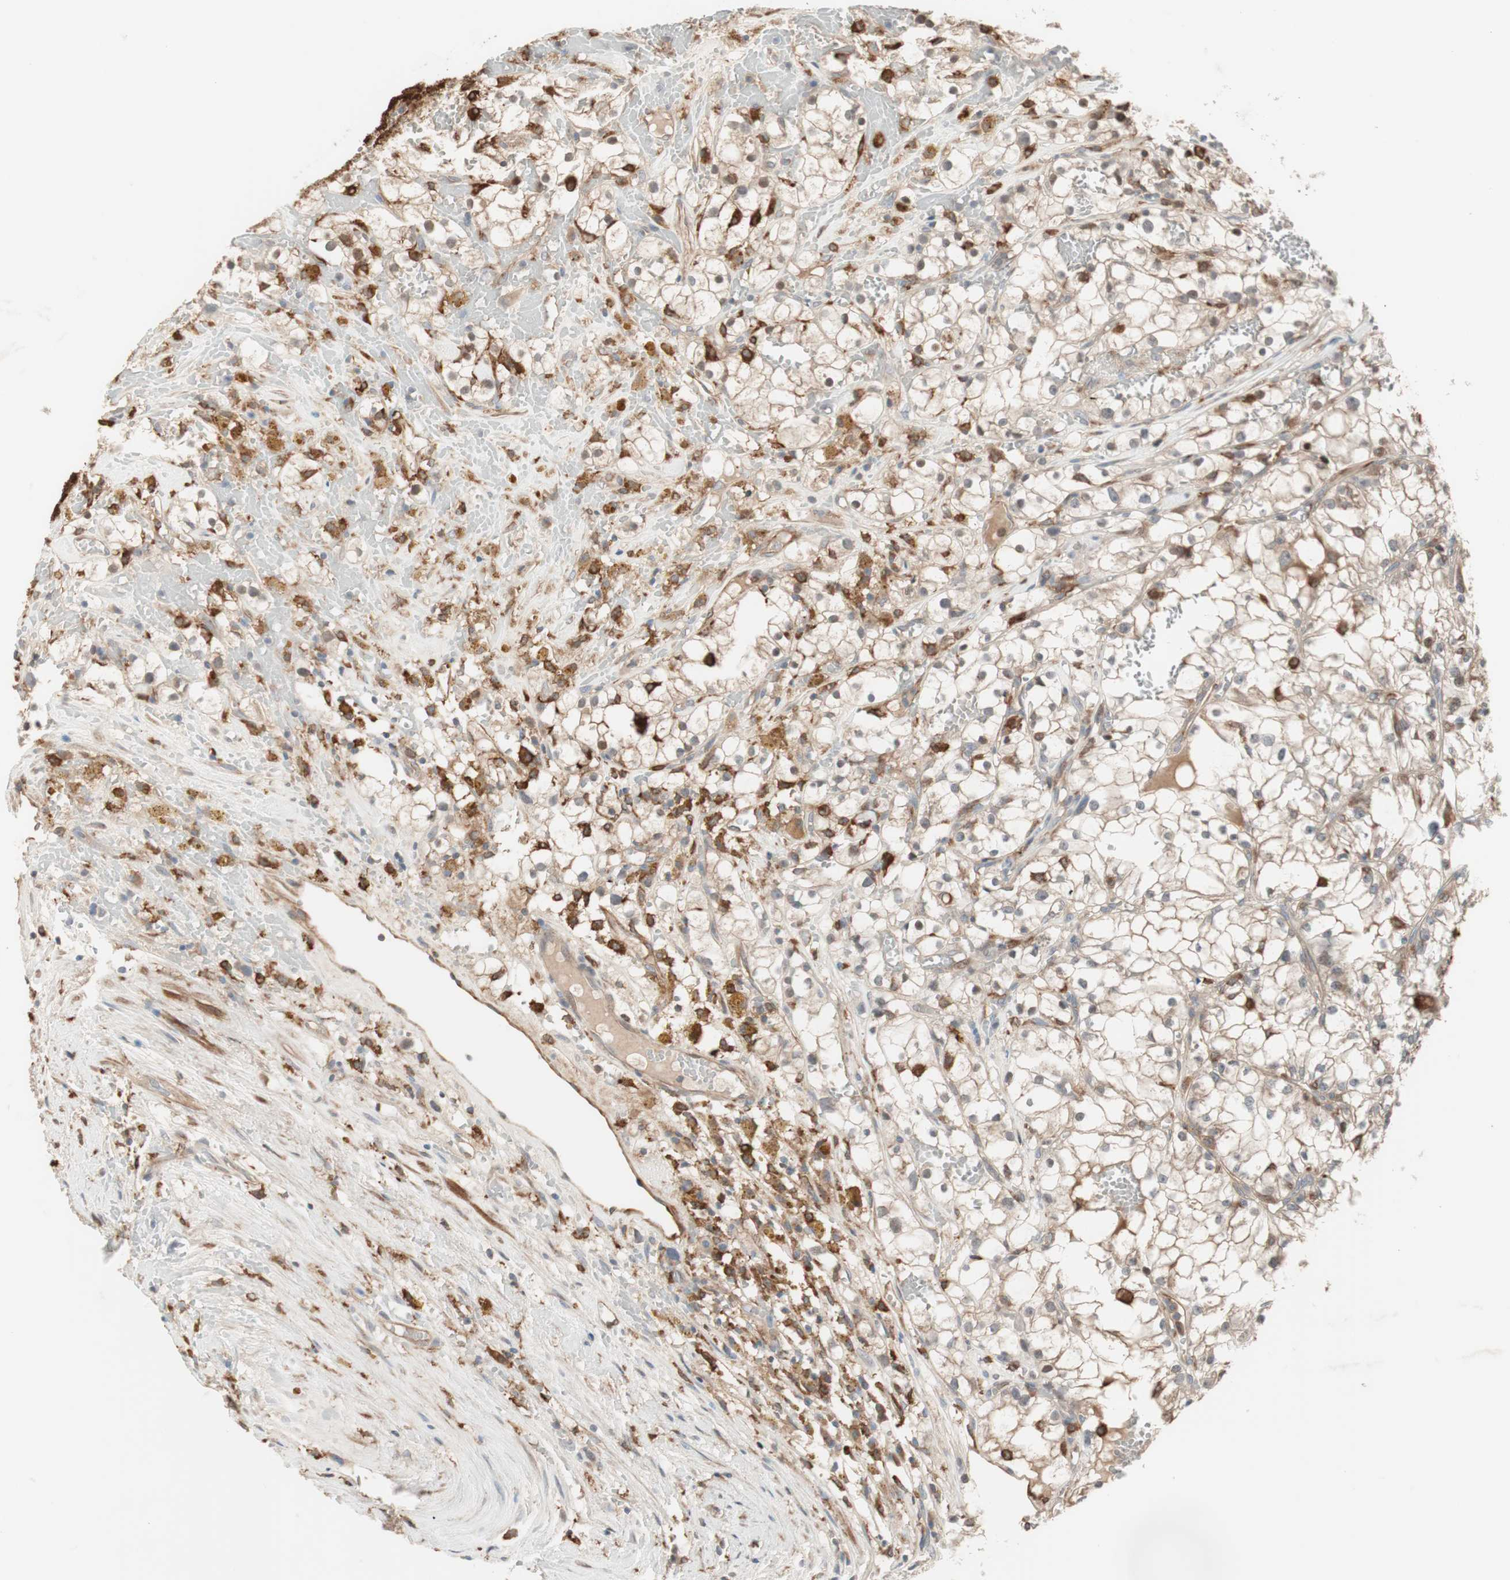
{"staining": {"intensity": "moderate", "quantity": ">75%", "location": "cytoplasmic/membranous"}, "tissue": "renal cancer", "cell_type": "Tumor cells", "image_type": "cancer", "snomed": [{"axis": "morphology", "description": "Adenocarcinoma, NOS"}, {"axis": "topography", "description": "Kidney"}], "caption": "The immunohistochemical stain shows moderate cytoplasmic/membranous positivity in tumor cells of renal cancer (adenocarcinoma) tissue. (DAB (3,3'-diaminobenzidine) IHC with brightfield microscopy, high magnification).", "gene": "STAB1", "patient": {"sex": "male", "age": 56}}